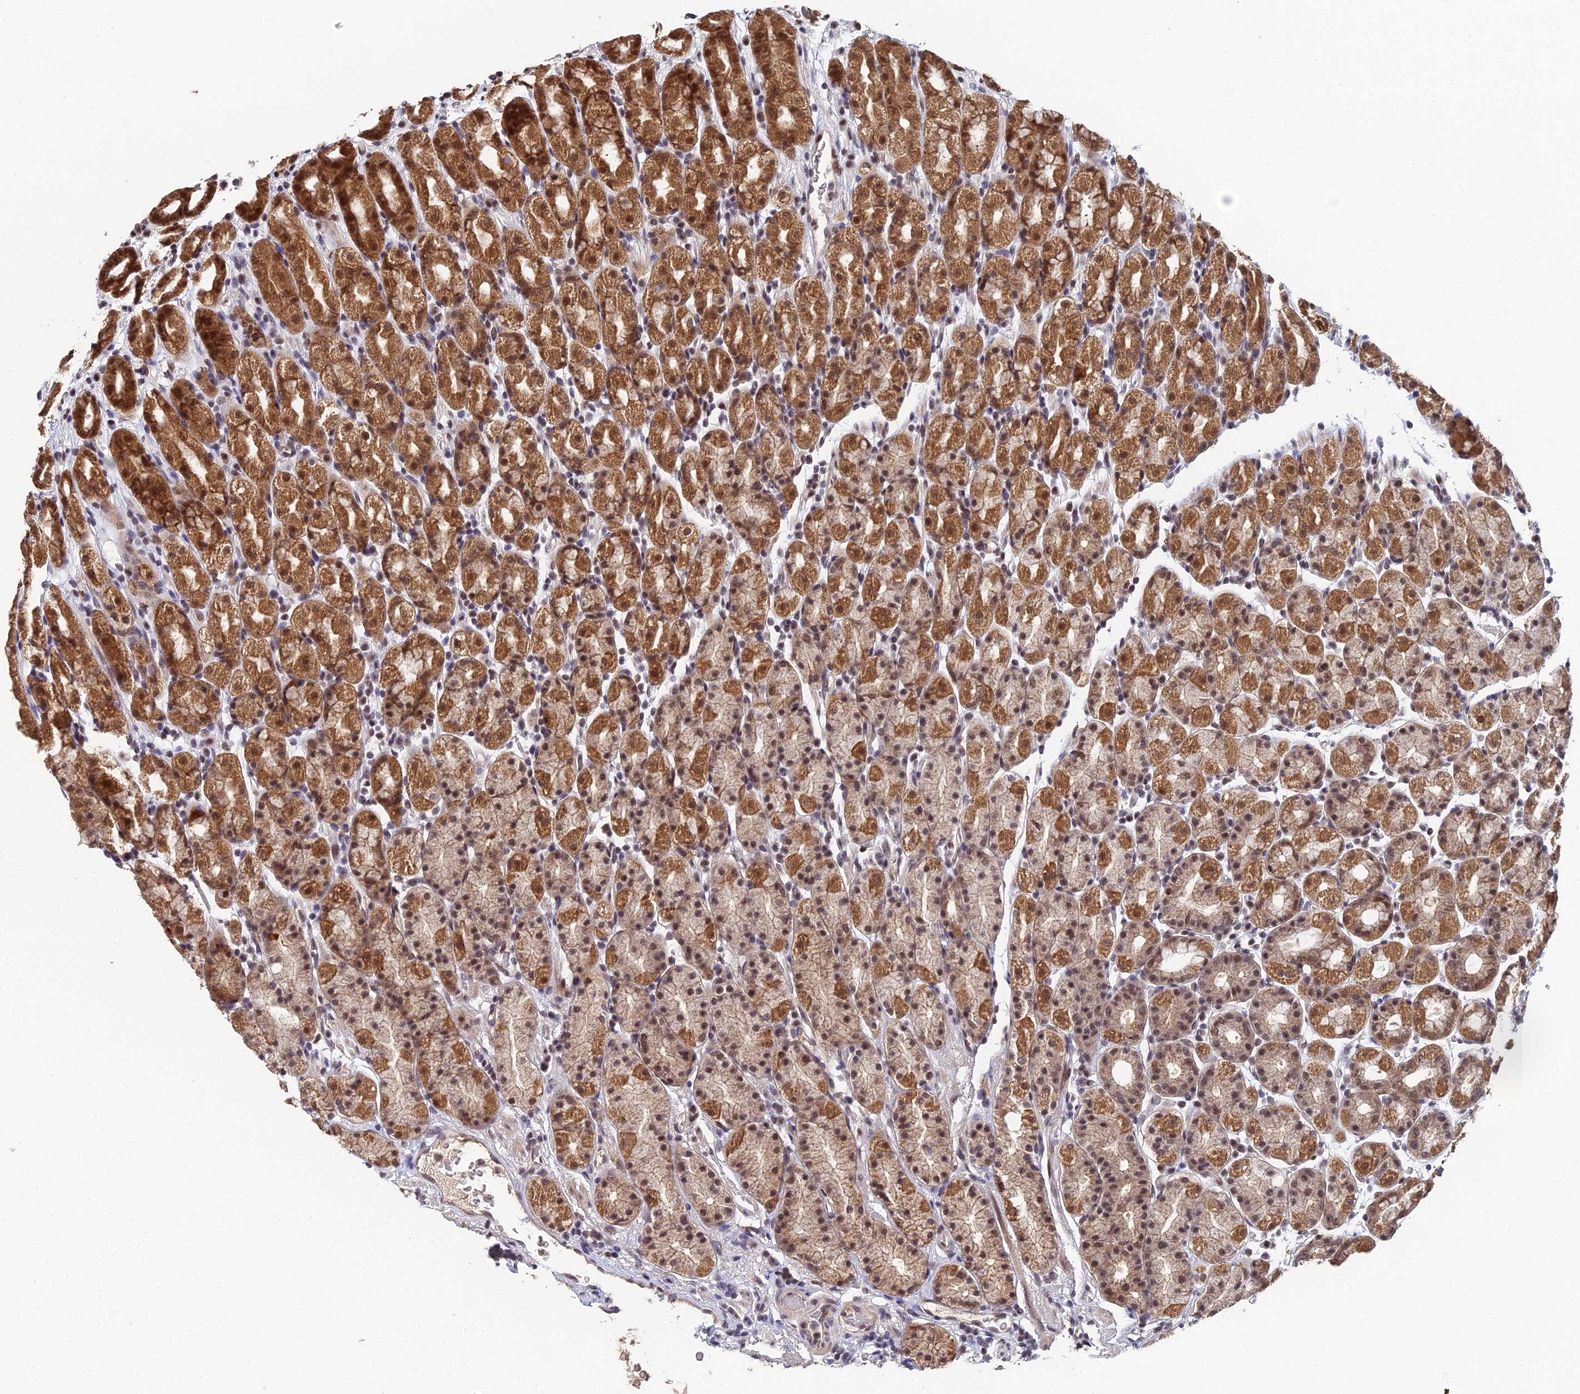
{"staining": {"intensity": "strong", "quantity": ">75%", "location": "cytoplasmic/membranous,nuclear"}, "tissue": "stomach", "cell_type": "Glandular cells", "image_type": "normal", "snomed": [{"axis": "morphology", "description": "Normal tissue, NOS"}, {"axis": "topography", "description": "Stomach, upper"}, {"axis": "topography", "description": "Stomach, lower"}, {"axis": "topography", "description": "Small intestine"}], "caption": "DAB immunohistochemical staining of normal stomach displays strong cytoplasmic/membranous,nuclear protein staining in approximately >75% of glandular cells.", "gene": "BIVM", "patient": {"sex": "male", "age": 68}}